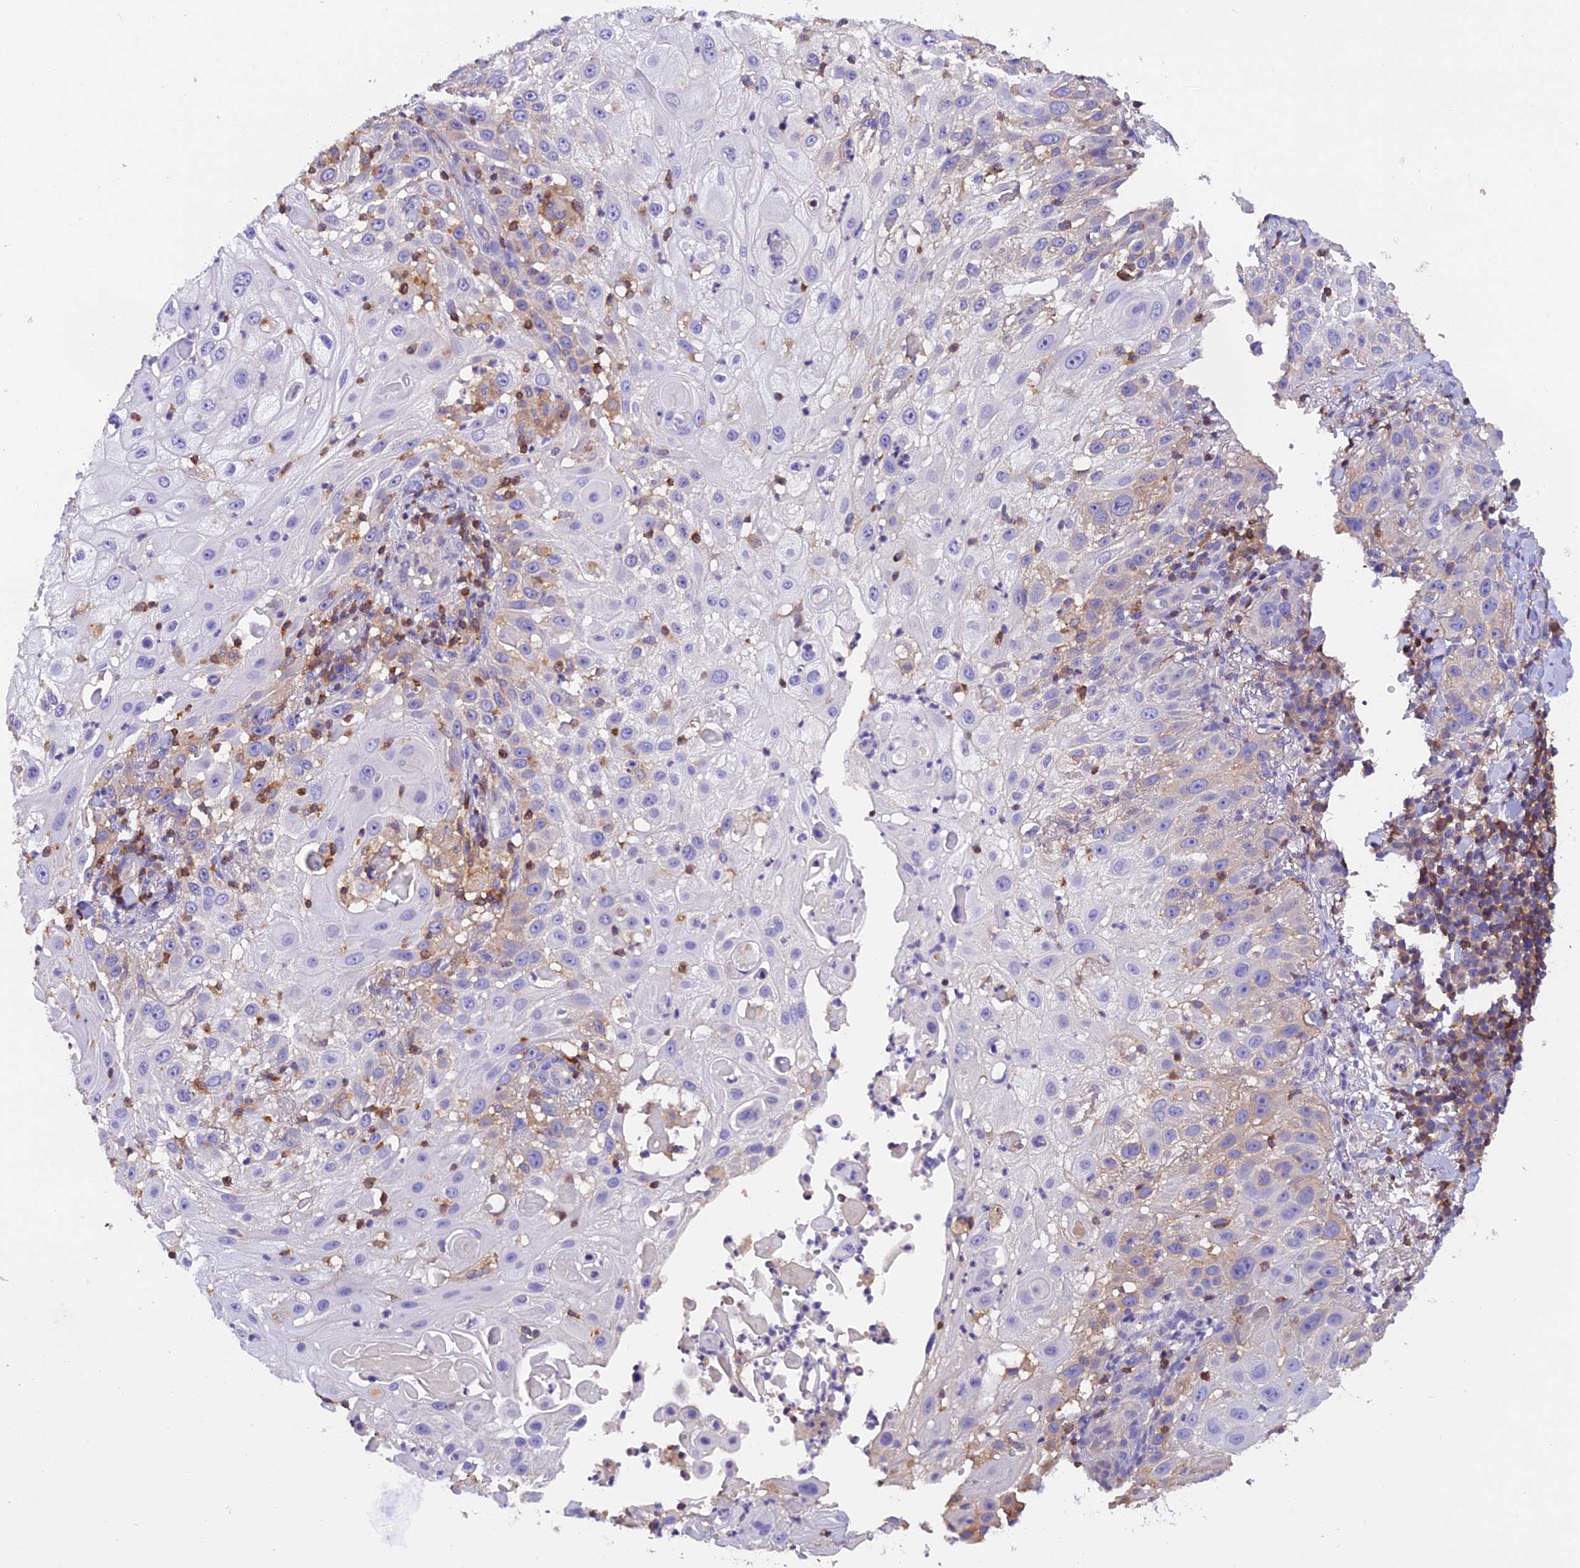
{"staining": {"intensity": "negative", "quantity": "none", "location": "none"}, "tissue": "skin cancer", "cell_type": "Tumor cells", "image_type": "cancer", "snomed": [{"axis": "morphology", "description": "Squamous cell carcinoma, NOS"}, {"axis": "topography", "description": "Skin"}], "caption": "High magnification brightfield microscopy of skin squamous cell carcinoma stained with DAB (3,3'-diaminobenzidine) (brown) and counterstained with hematoxylin (blue): tumor cells show no significant staining.", "gene": "LPXN", "patient": {"sex": "female", "age": 44}}